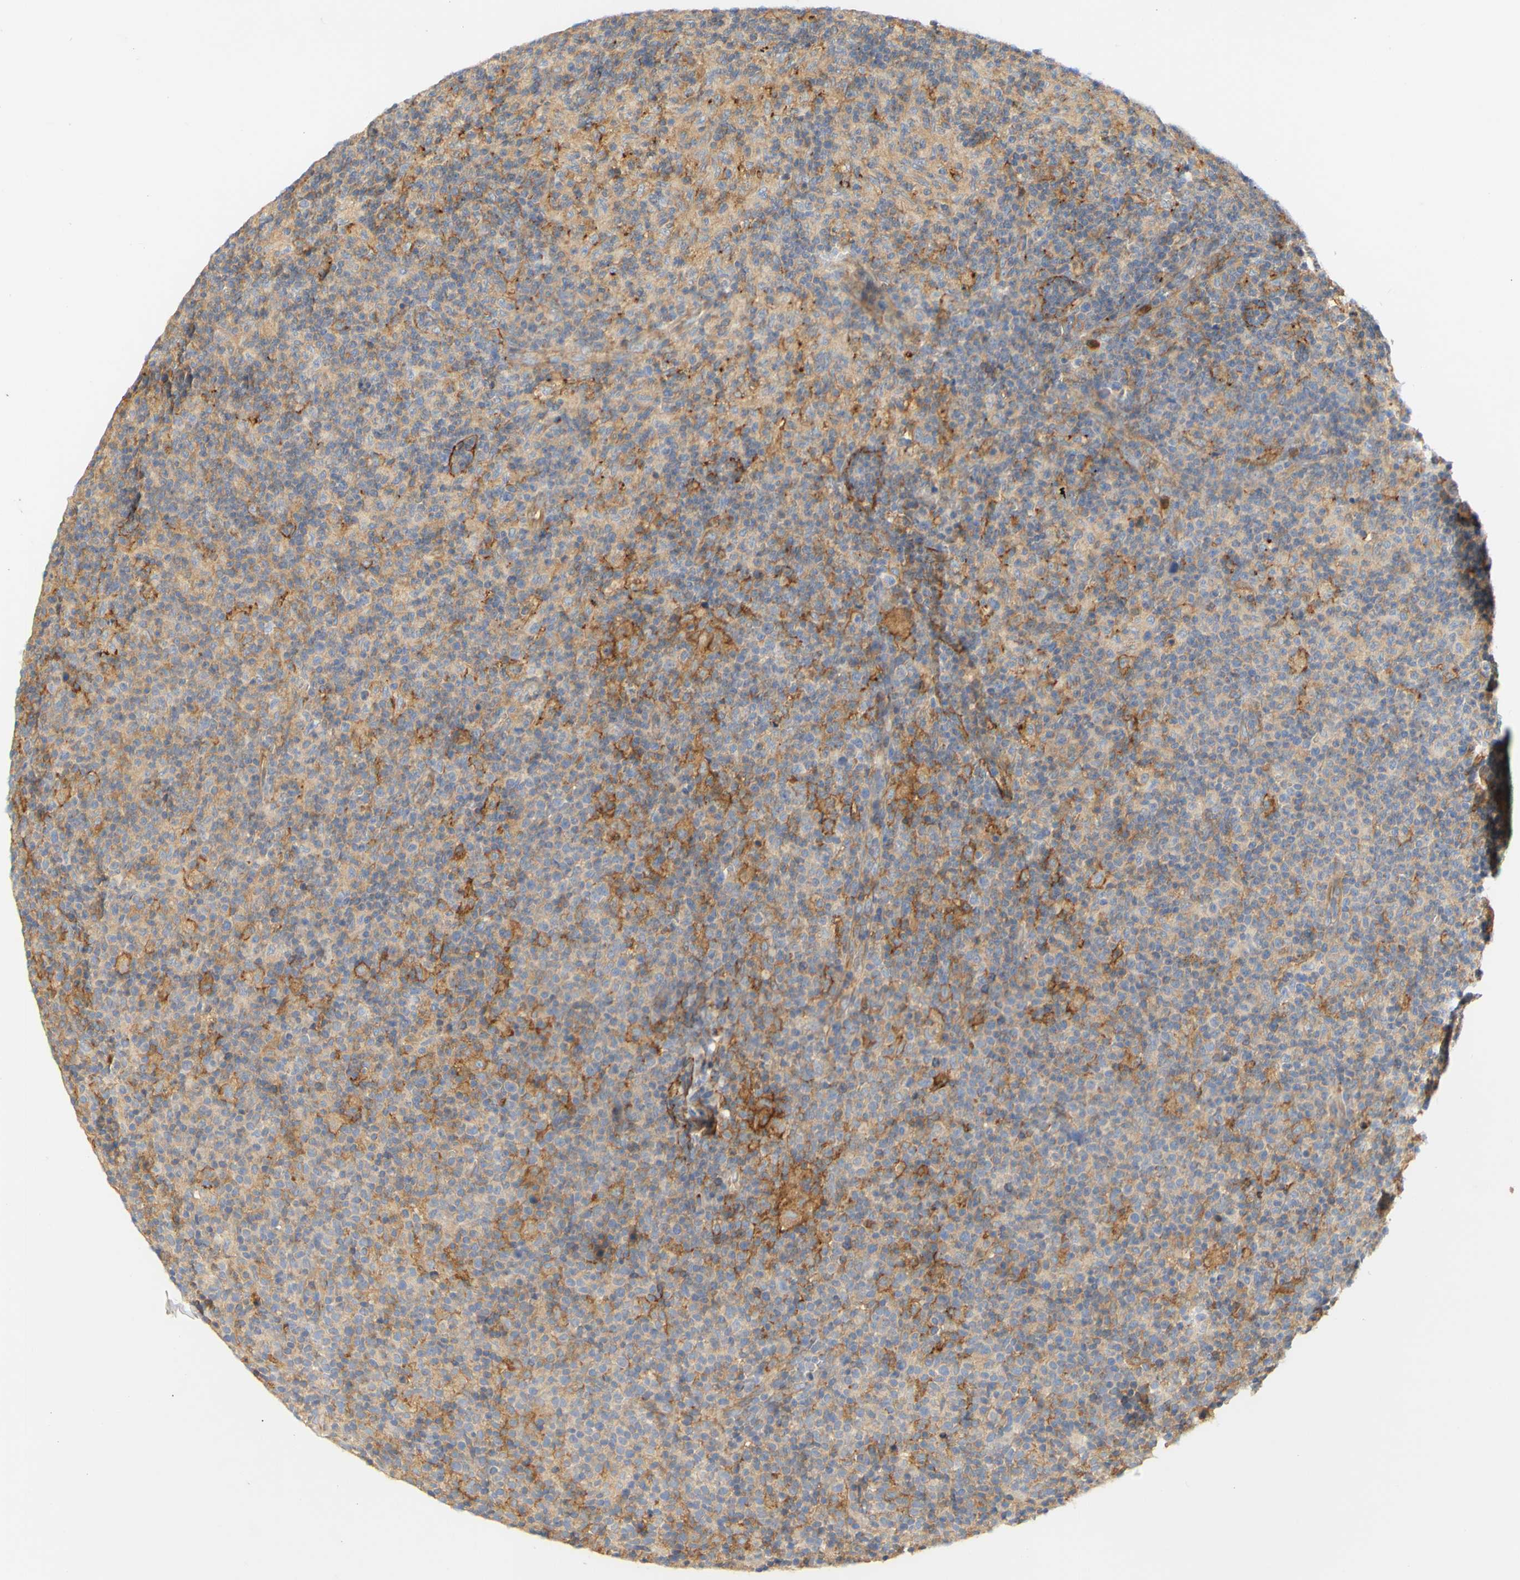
{"staining": {"intensity": "weak", "quantity": ">75%", "location": "cytoplasmic/membranous"}, "tissue": "lymph node", "cell_type": "Germinal center cells", "image_type": "normal", "snomed": [{"axis": "morphology", "description": "Normal tissue, NOS"}, {"axis": "morphology", "description": "Inflammation, NOS"}, {"axis": "topography", "description": "Lymph node"}], "caption": "Protein staining reveals weak cytoplasmic/membranous expression in approximately >75% of germinal center cells in benign lymph node. Immunohistochemistry (ihc) stains the protein in brown and the nuclei are stained blue.", "gene": "PCDH7", "patient": {"sex": "male", "age": 55}}